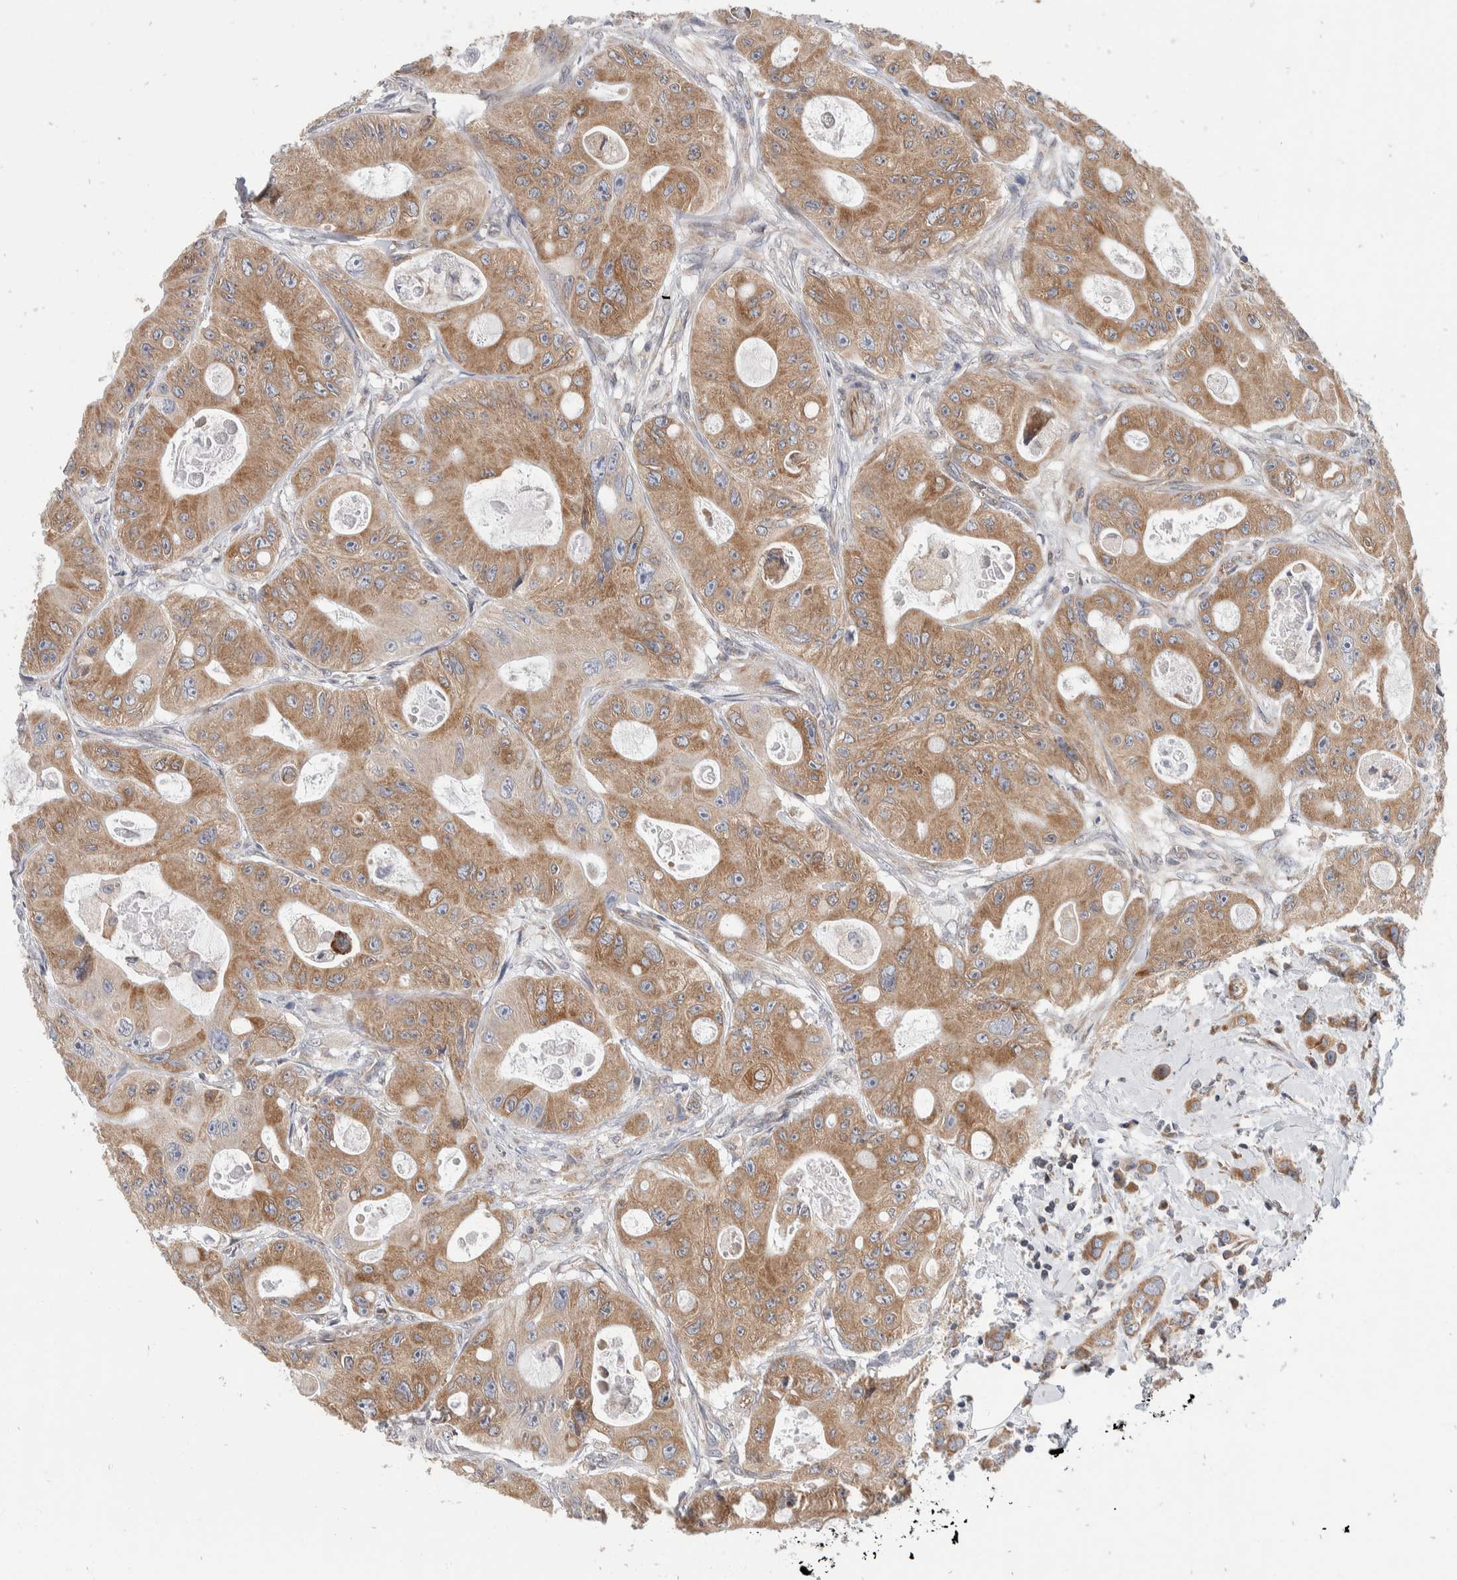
{"staining": {"intensity": "moderate", "quantity": ">75%", "location": "cytoplasmic/membranous"}, "tissue": "colorectal cancer", "cell_type": "Tumor cells", "image_type": "cancer", "snomed": [{"axis": "morphology", "description": "Adenocarcinoma, NOS"}, {"axis": "topography", "description": "Colon"}], "caption": "Immunohistochemical staining of human colorectal cancer displays moderate cytoplasmic/membranous protein expression in approximately >75% of tumor cells.", "gene": "TMEM245", "patient": {"sex": "female", "age": 46}}